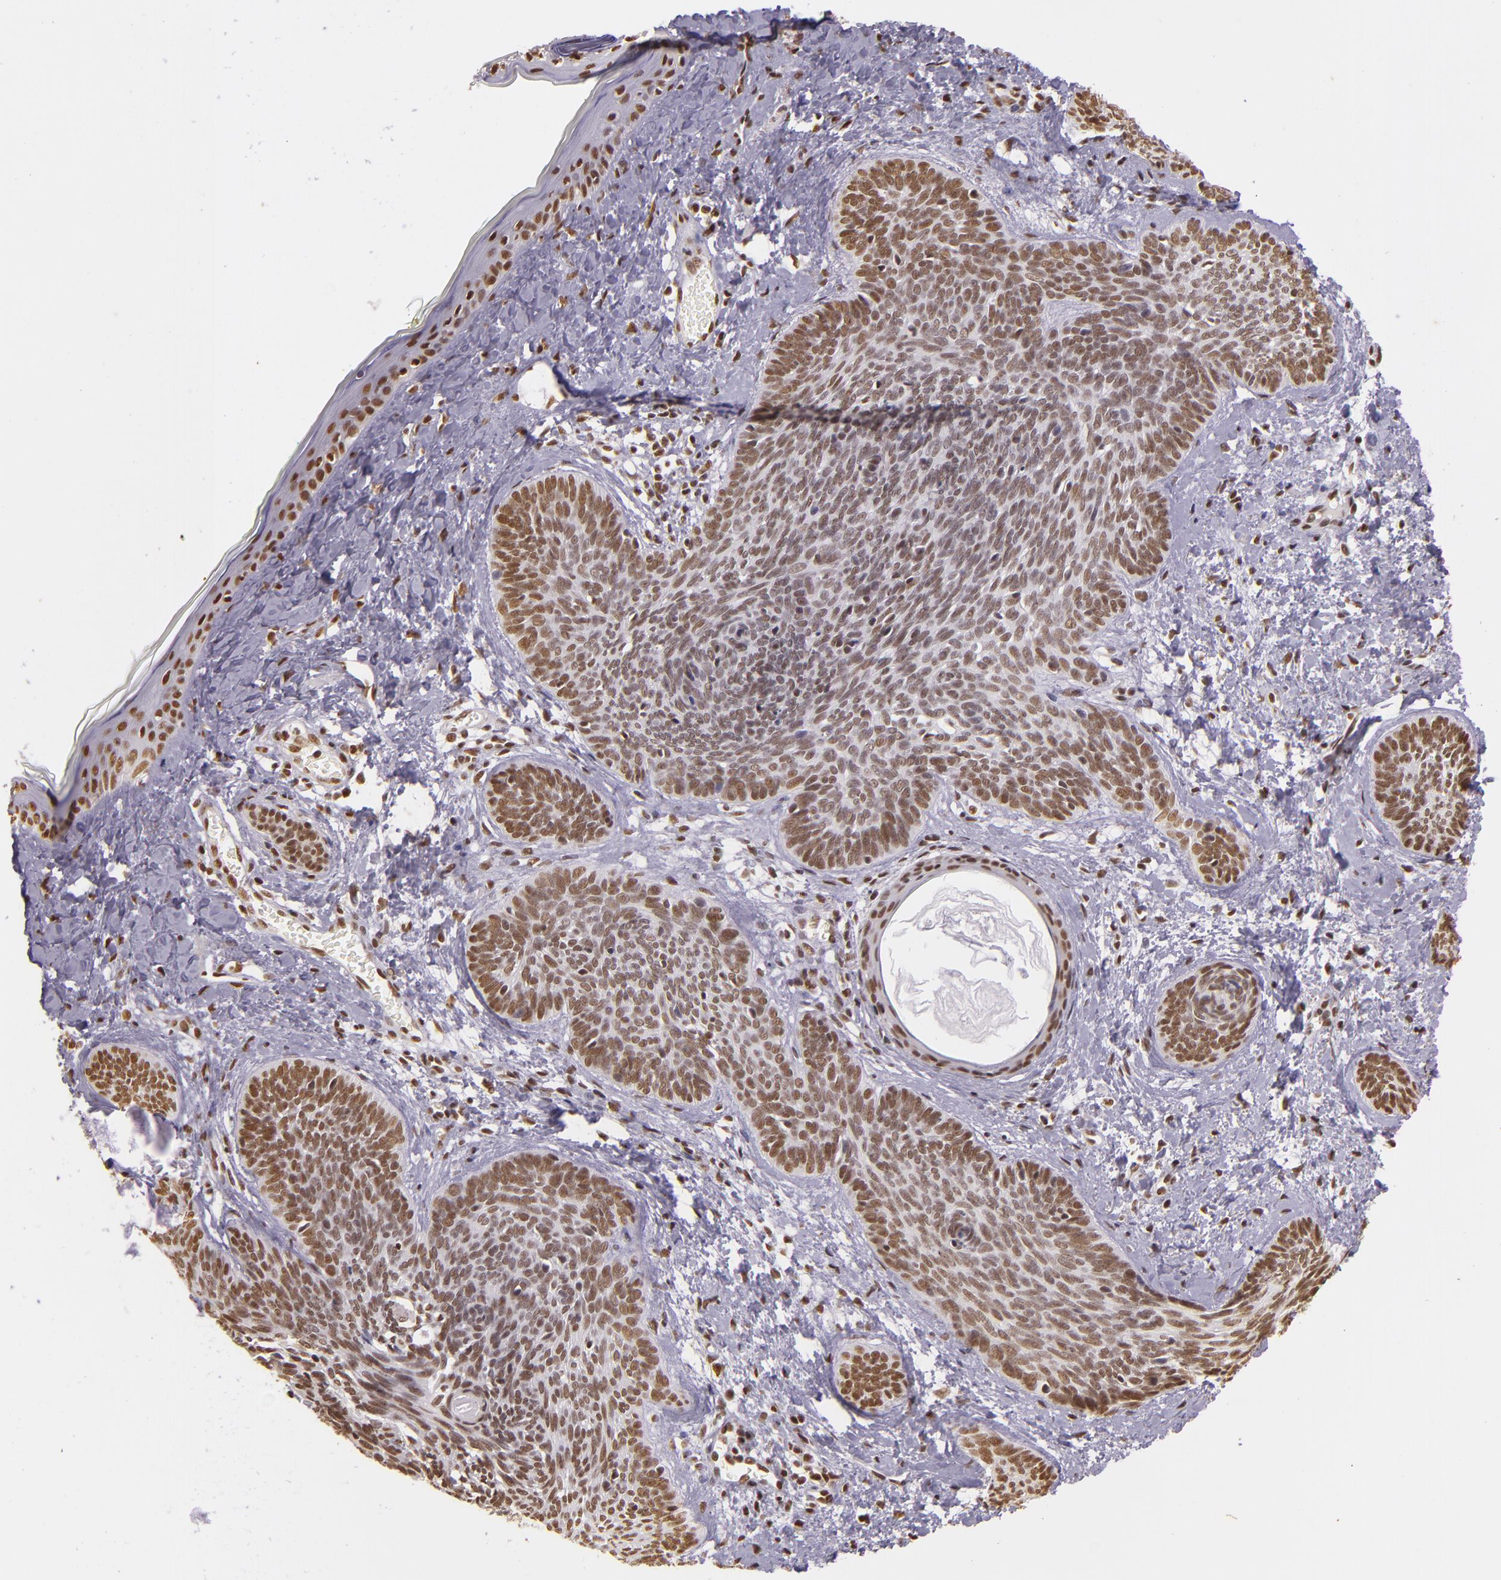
{"staining": {"intensity": "moderate", "quantity": ">75%", "location": "nuclear"}, "tissue": "skin cancer", "cell_type": "Tumor cells", "image_type": "cancer", "snomed": [{"axis": "morphology", "description": "Basal cell carcinoma"}, {"axis": "topography", "description": "Skin"}], "caption": "Immunohistochemical staining of human basal cell carcinoma (skin) exhibits moderate nuclear protein staining in approximately >75% of tumor cells.", "gene": "USF1", "patient": {"sex": "female", "age": 81}}